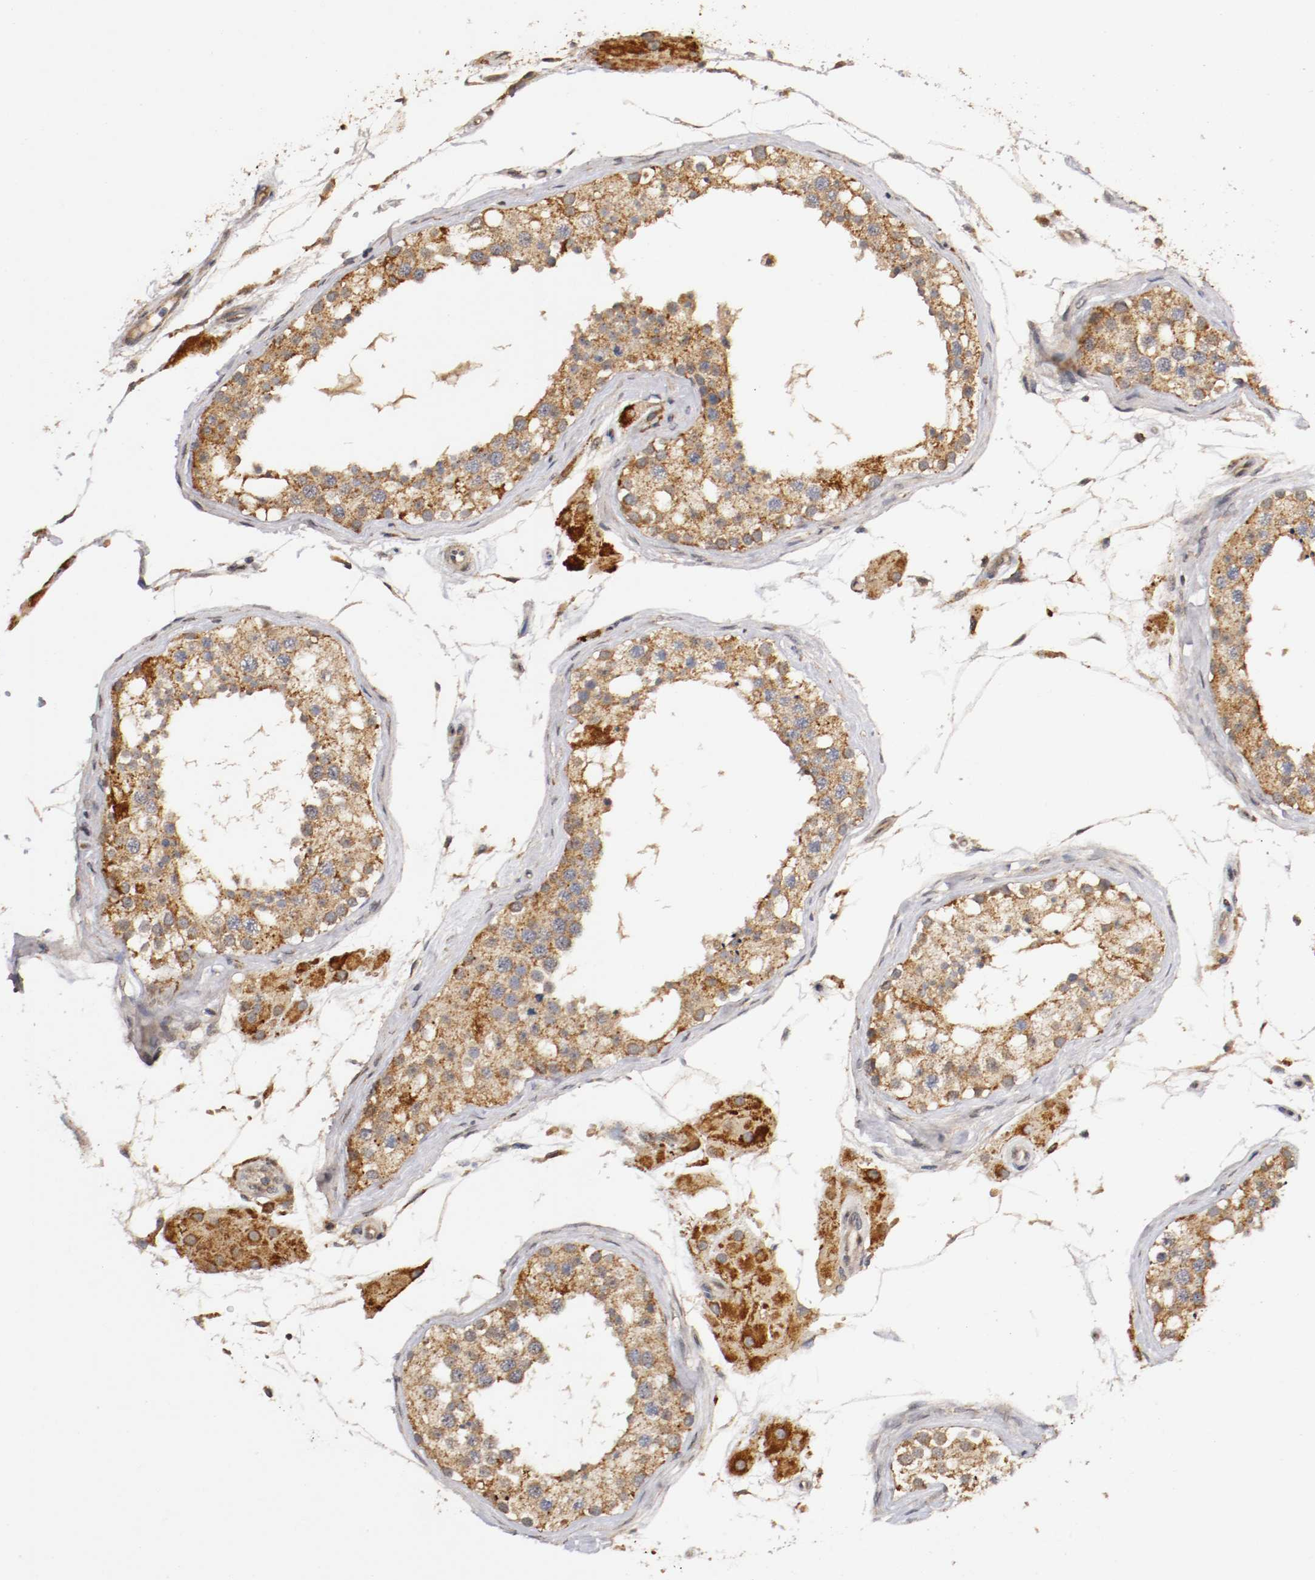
{"staining": {"intensity": "strong", "quantity": ">75%", "location": "cytoplasmic/membranous"}, "tissue": "testis", "cell_type": "Cells in seminiferous ducts", "image_type": "normal", "snomed": [{"axis": "morphology", "description": "Normal tissue, NOS"}, {"axis": "topography", "description": "Testis"}], "caption": "Brown immunohistochemical staining in unremarkable human testis displays strong cytoplasmic/membranous expression in about >75% of cells in seminiferous ducts.", "gene": "TNFRSF1B", "patient": {"sex": "male", "age": 68}}